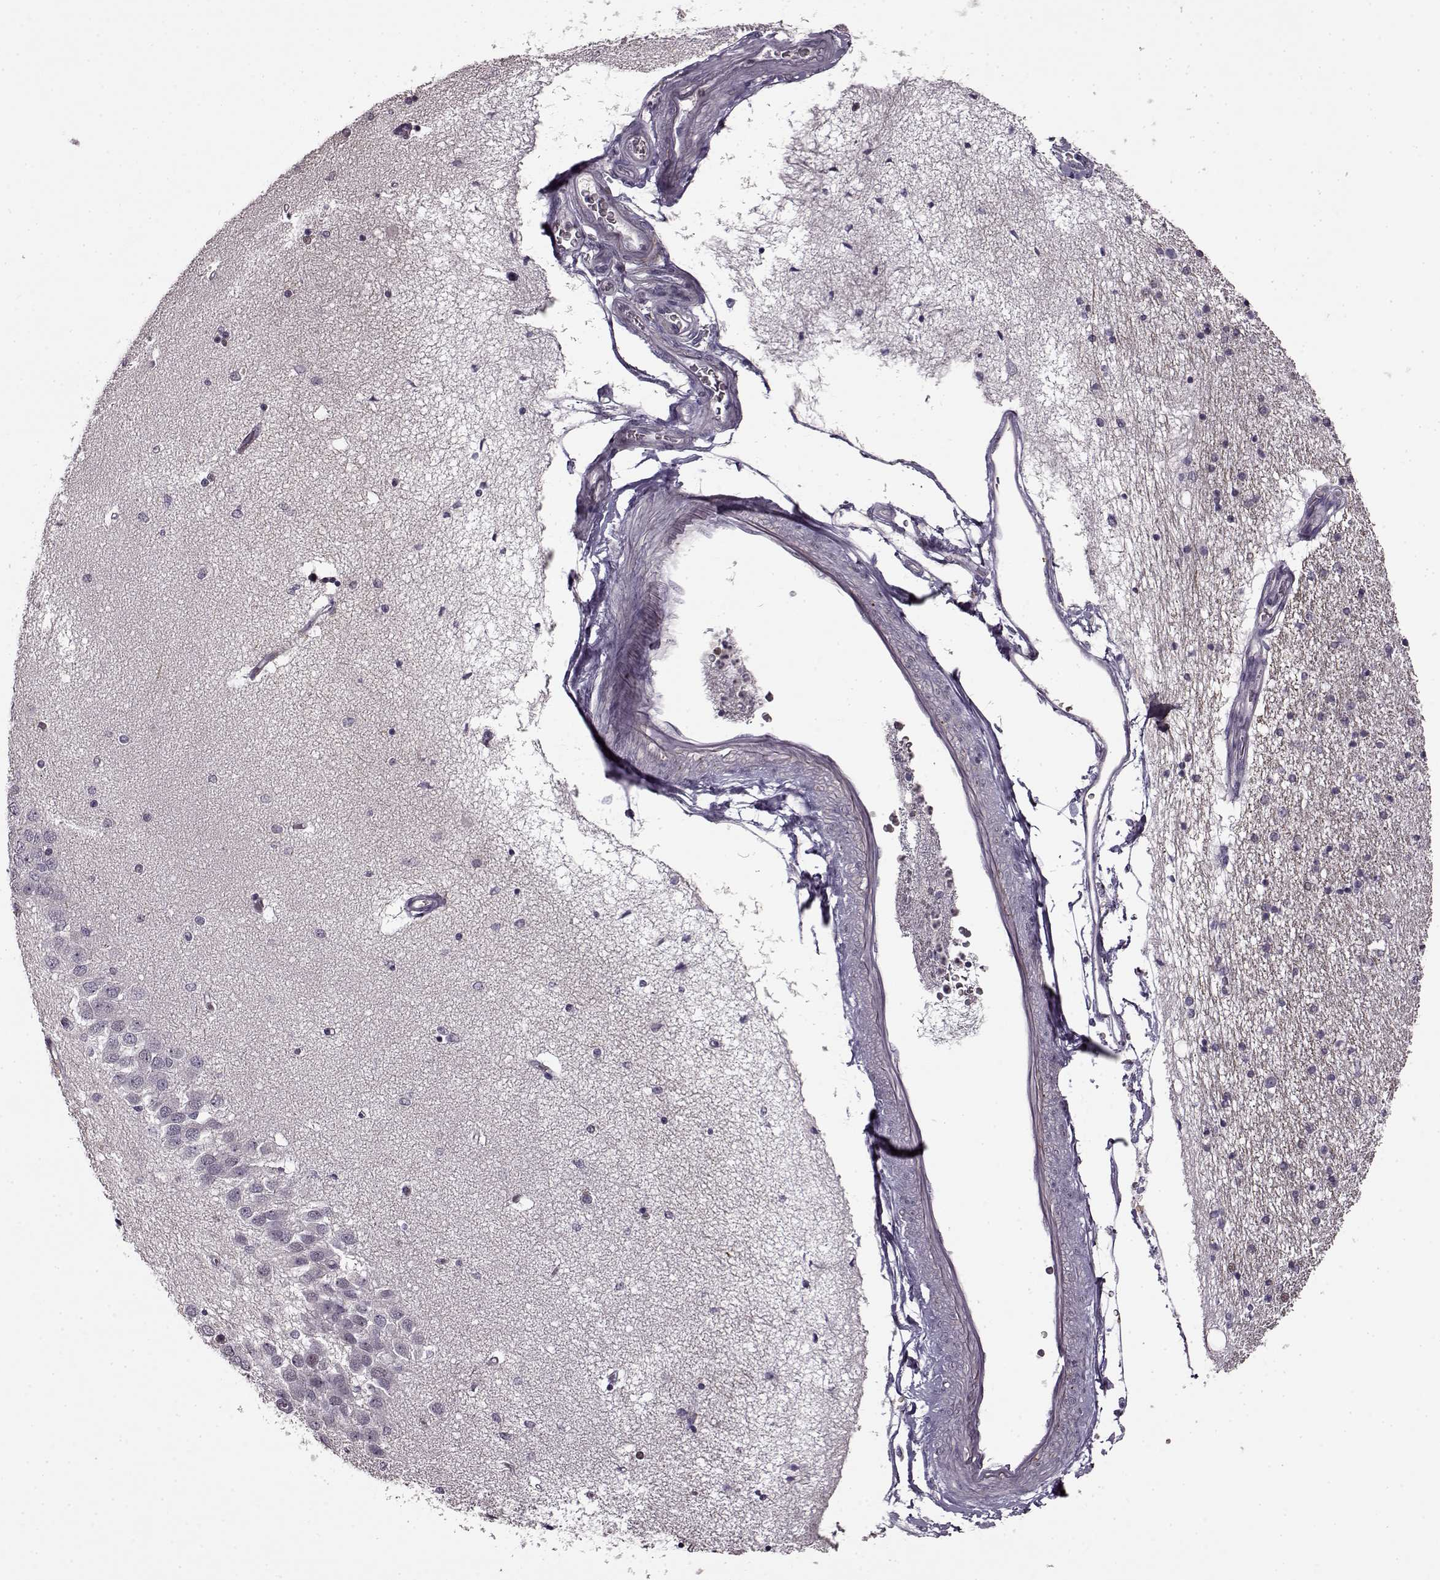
{"staining": {"intensity": "weak", "quantity": "<25%", "location": "nuclear"}, "tissue": "hippocampus", "cell_type": "Glial cells", "image_type": "normal", "snomed": [{"axis": "morphology", "description": "Normal tissue, NOS"}, {"axis": "topography", "description": "Hippocampus"}], "caption": "DAB immunohistochemical staining of benign human hippocampus displays no significant positivity in glial cells. The staining was performed using DAB to visualize the protein expression in brown, while the nuclei were stained in blue with hematoxylin (Magnification: 20x).", "gene": "CNGA3", "patient": {"sex": "female", "age": 54}}